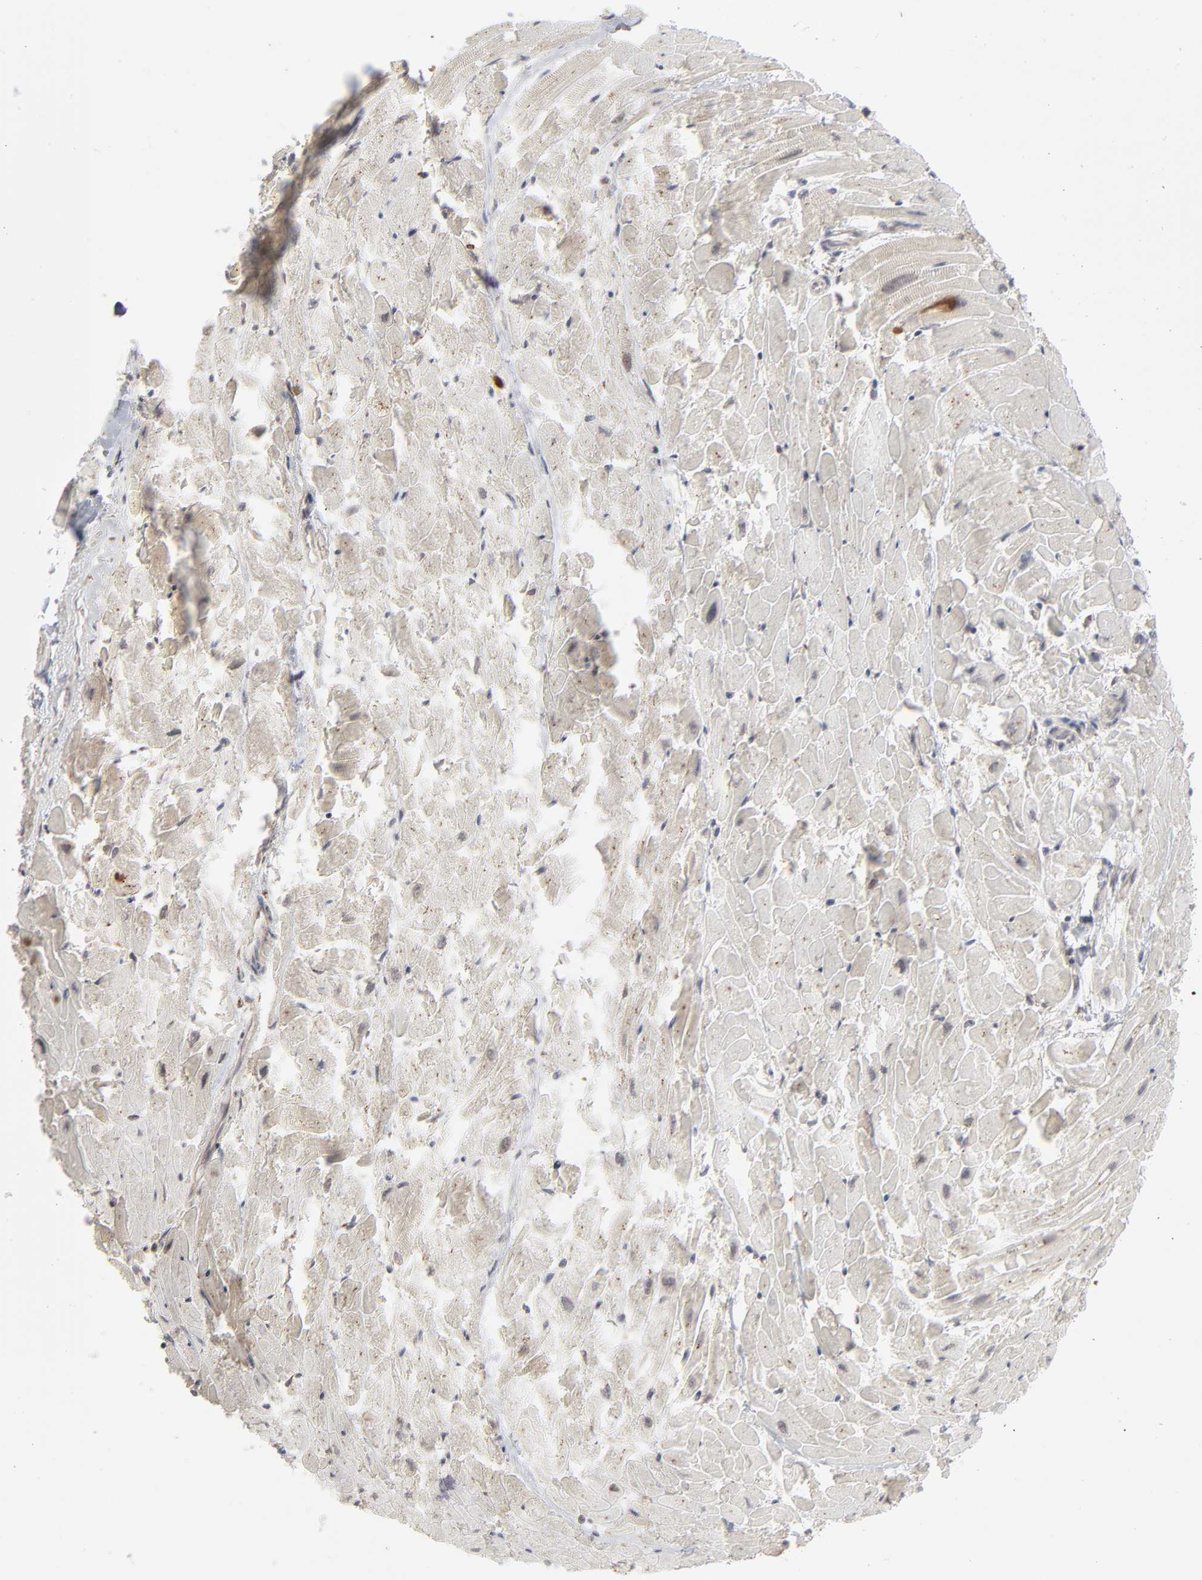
{"staining": {"intensity": "negative", "quantity": "none", "location": "none"}, "tissue": "heart muscle", "cell_type": "Cardiomyocytes", "image_type": "normal", "snomed": [{"axis": "morphology", "description": "Normal tissue, NOS"}, {"axis": "topography", "description": "Heart"}], "caption": "High magnification brightfield microscopy of normal heart muscle stained with DAB (3,3'-diaminobenzidine) (brown) and counterstained with hematoxylin (blue): cardiomyocytes show no significant expression.", "gene": "SCFD1", "patient": {"sex": "female", "age": 19}}